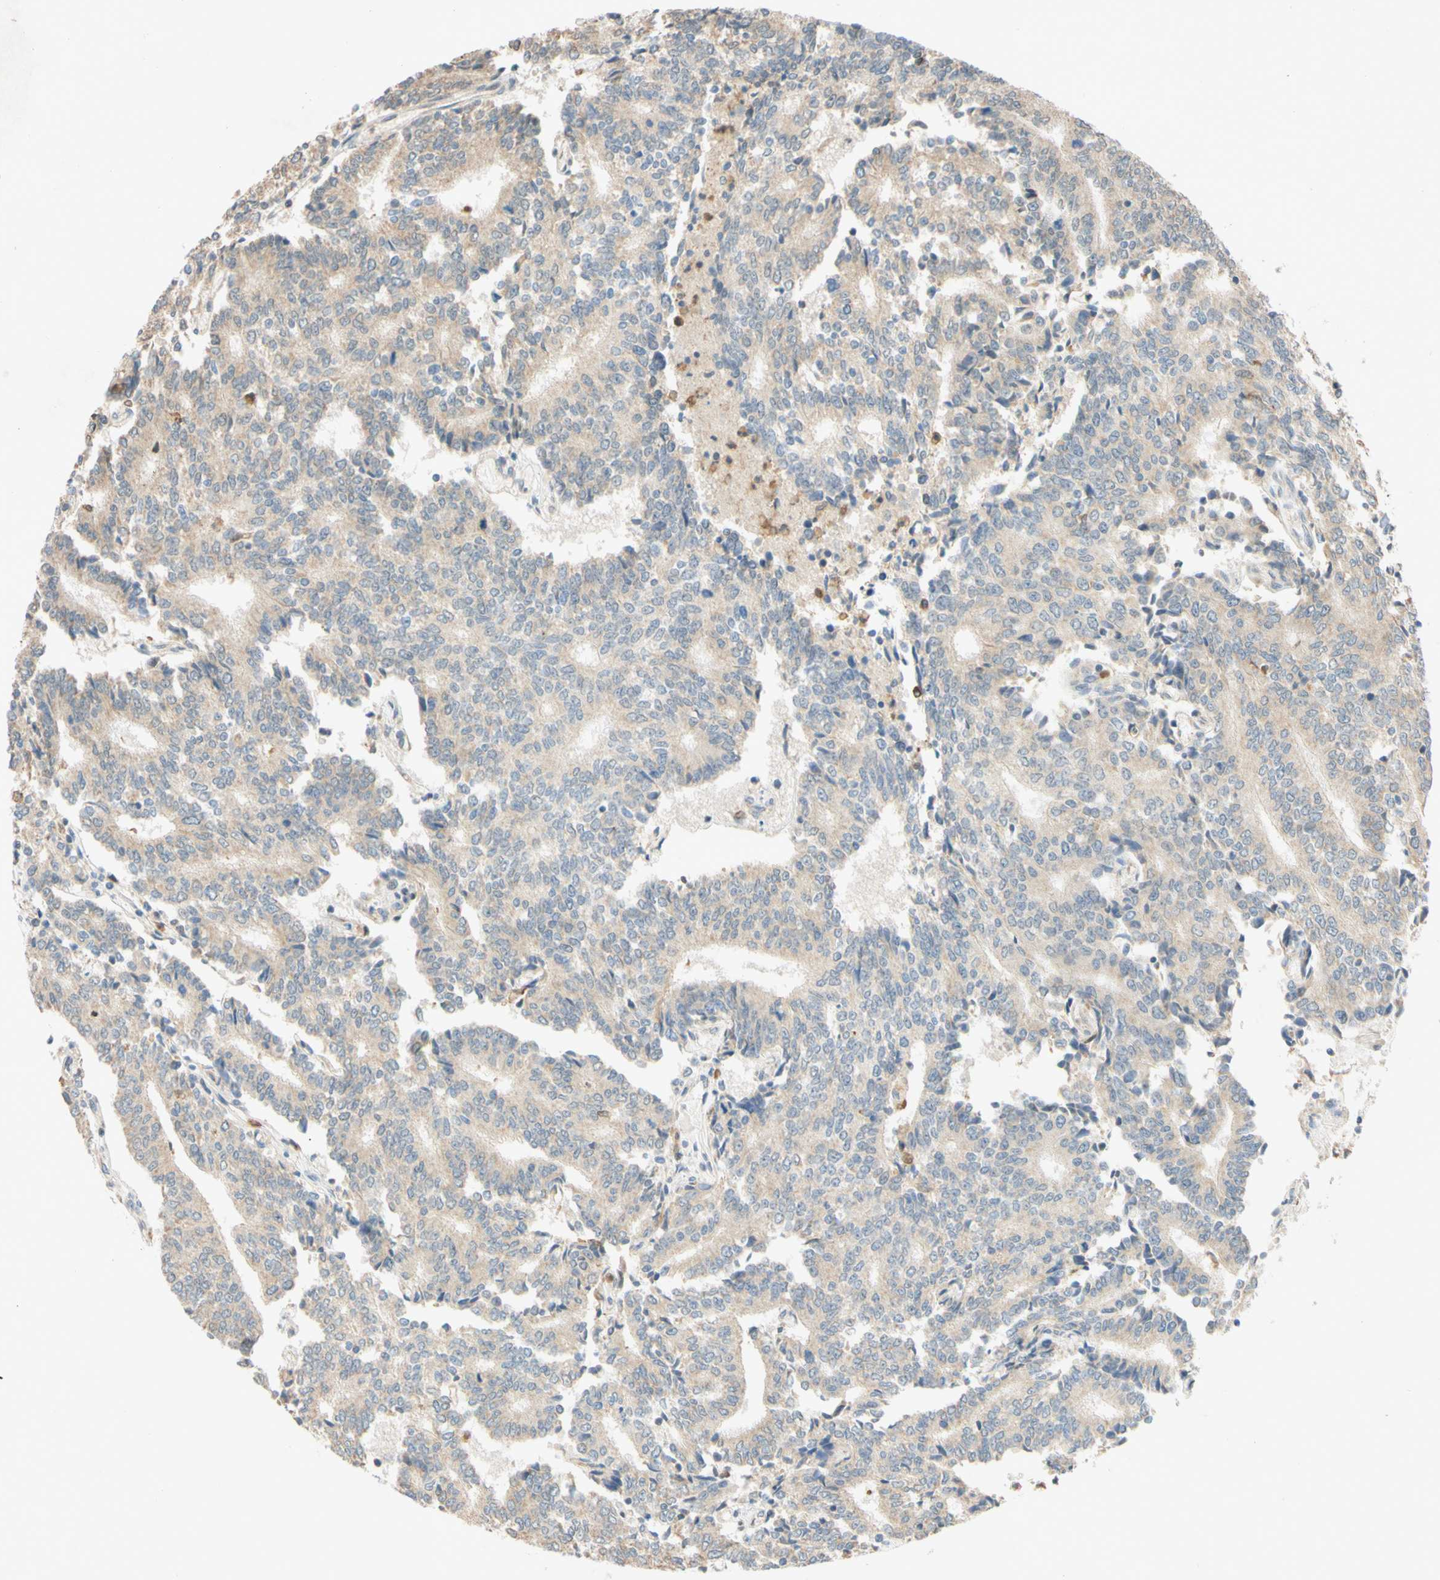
{"staining": {"intensity": "weak", "quantity": ">75%", "location": "cytoplasmic/membranous"}, "tissue": "prostate cancer", "cell_type": "Tumor cells", "image_type": "cancer", "snomed": [{"axis": "morphology", "description": "Normal tissue, NOS"}, {"axis": "morphology", "description": "Adenocarcinoma, High grade"}, {"axis": "topography", "description": "Prostate"}, {"axis": "topography", "description": "Seminal veicle"}], "caption": "Brown immunohistochemical staining in human prostate high-grade adenocarcinoma exhibits weak cytoplasmic/membranous positivity in approximately >75% of tumor cells. The protein of interest is stained brown, and the nuclei are stained in blue (DAB (3,3'-diaminobenzidine) IHC with brightfield microscopy, high magnification).", "gene": "GATA1", "patient": {"sex": "male", "age": 55}}